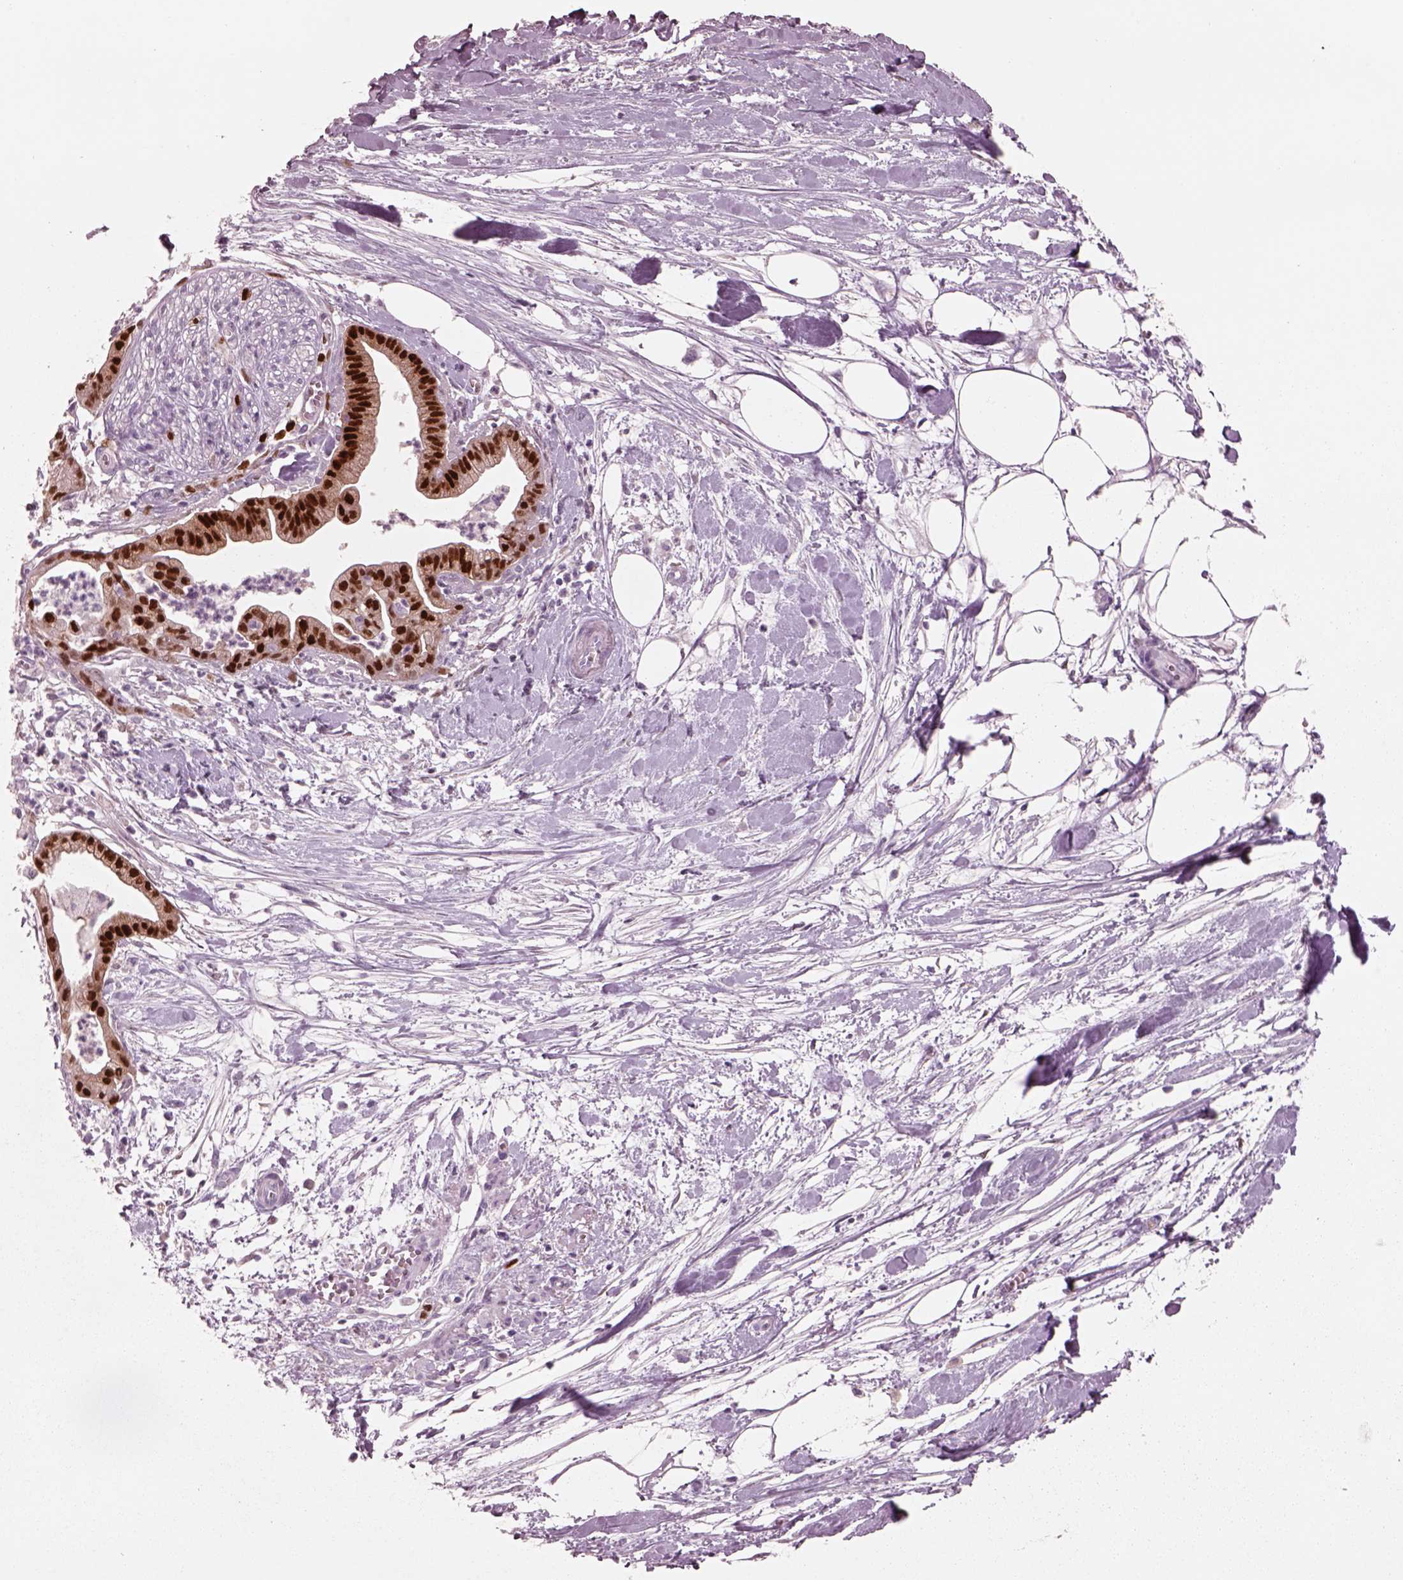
{"staining": {"intensity": "strong", "quantity": ">75%", "location": "nuclear"}, "tissue": "pancreatic cancer", "cell_type": "Tumor cells", "image_type": "cancer", "snomed": [{"axis": "morphology", "description": "Normal tissue, NOS"}, {"axis": "morphology", "description": "Adenocarcinoma, NOS"}, {"axis": "topography", "description": "Lymph node"}, {"axis": "topography", "description": "Pancreas"}], "caption": "The photomicrograph exhibits staining of adenocarcinoma (pancreatic), revealing strong nuclear protein expression (brown color) within tumor cells.", "gene": "SOX9", "patient": {"sex": "female", "age": 58}}